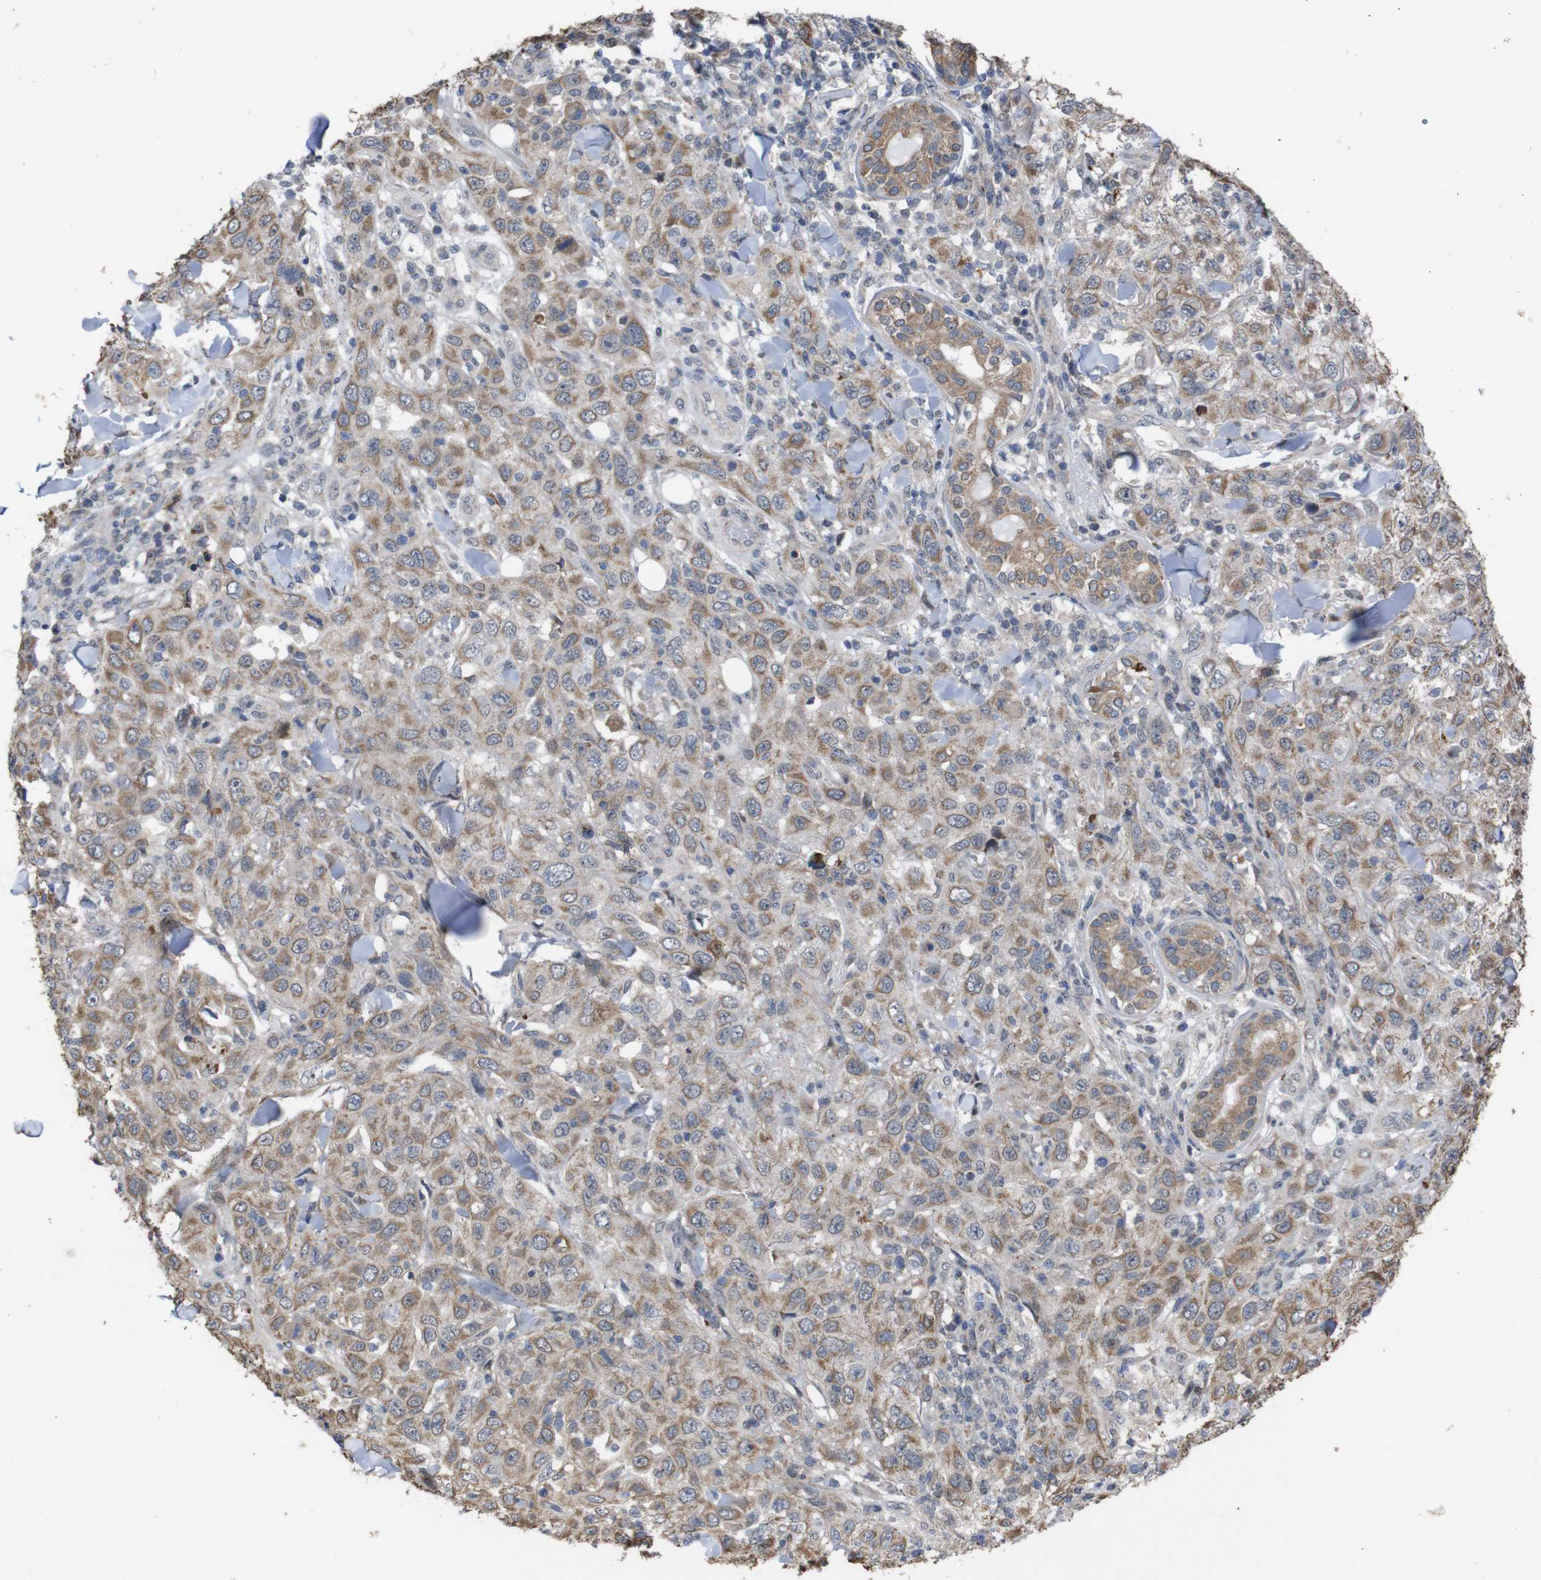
{"staining": {"intensity": "moderate", "quantity": ">75%", "location": "cytoplasmic/membranous"}, "tissue": "skin cancer", "cell_type": "Tumor cells", "image_type": "cancer", "snomed": [{"axis": "morphology", "description": "Squamous cell carcinoma, NOS"}, {"axis": "topography", "description": "Skin"}], "caption": "A brown stain shows moderate cytoplasmic/membranous positivity of a protein in human skin cancer tumor cells. (Brightfield microscopy of DAB IHC at high magnification).", "gene": "ATP7B", "patient": {"sex": "female", "age": 88}}